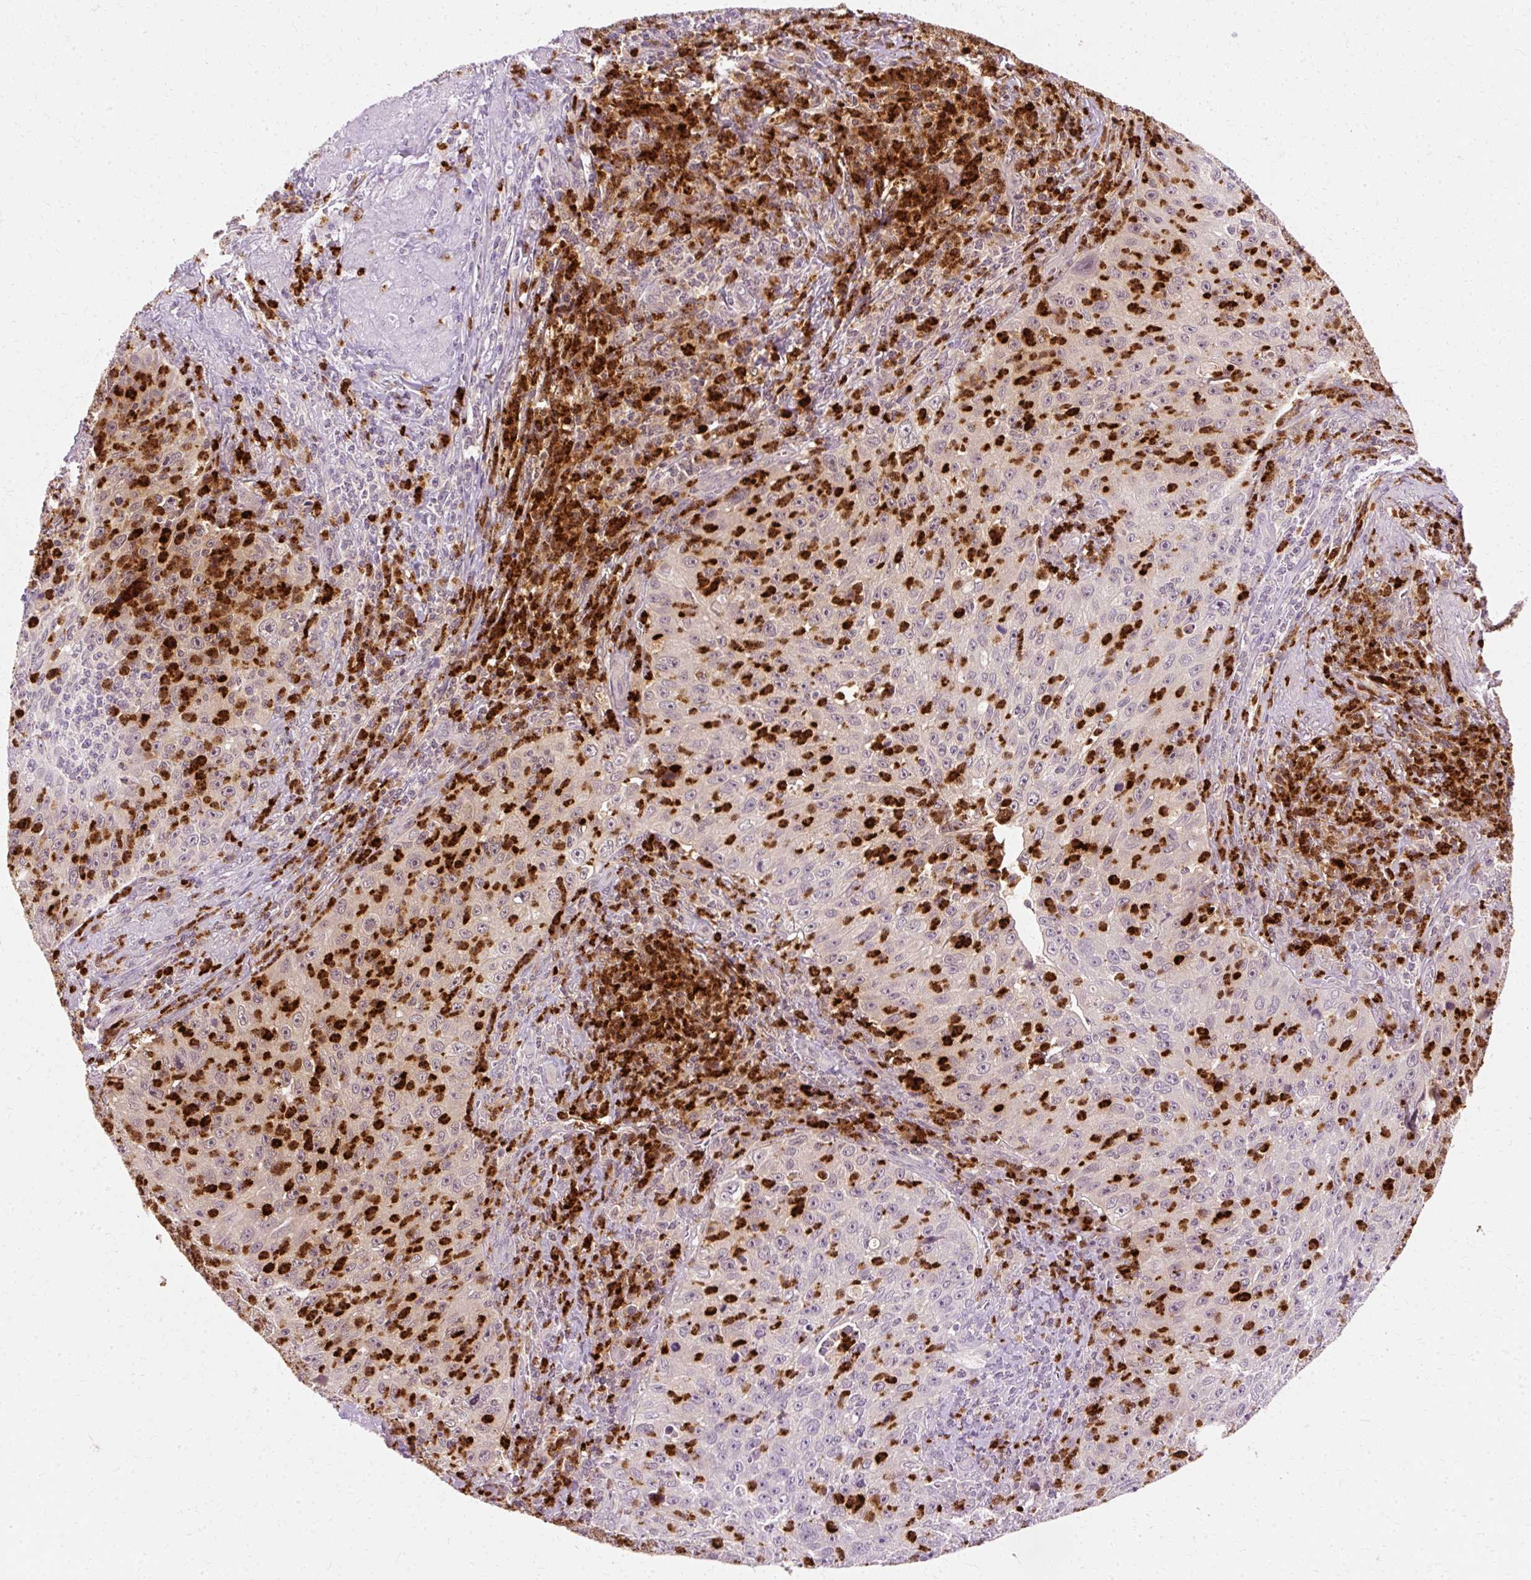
{"staining": {"intensity": "negative", "quantity": "none", "location": "none"}, "tissue": "cervical cancer", "cell_type": "Tumor cells", "image_type": "cancer", "snomed": [{"axis": "morphology", "description": "Squamous cell carcinoma, NOS"}, {"axis": "topography", "description": "Cervix"}], "caption": "A high-resolution image shows IHC staining of squamous cell carcinoma (cervical), which exhibits no significant staining in tumor cells.", "gene": "DEFA1", "patient": {"sex": "female", "age": 30}}